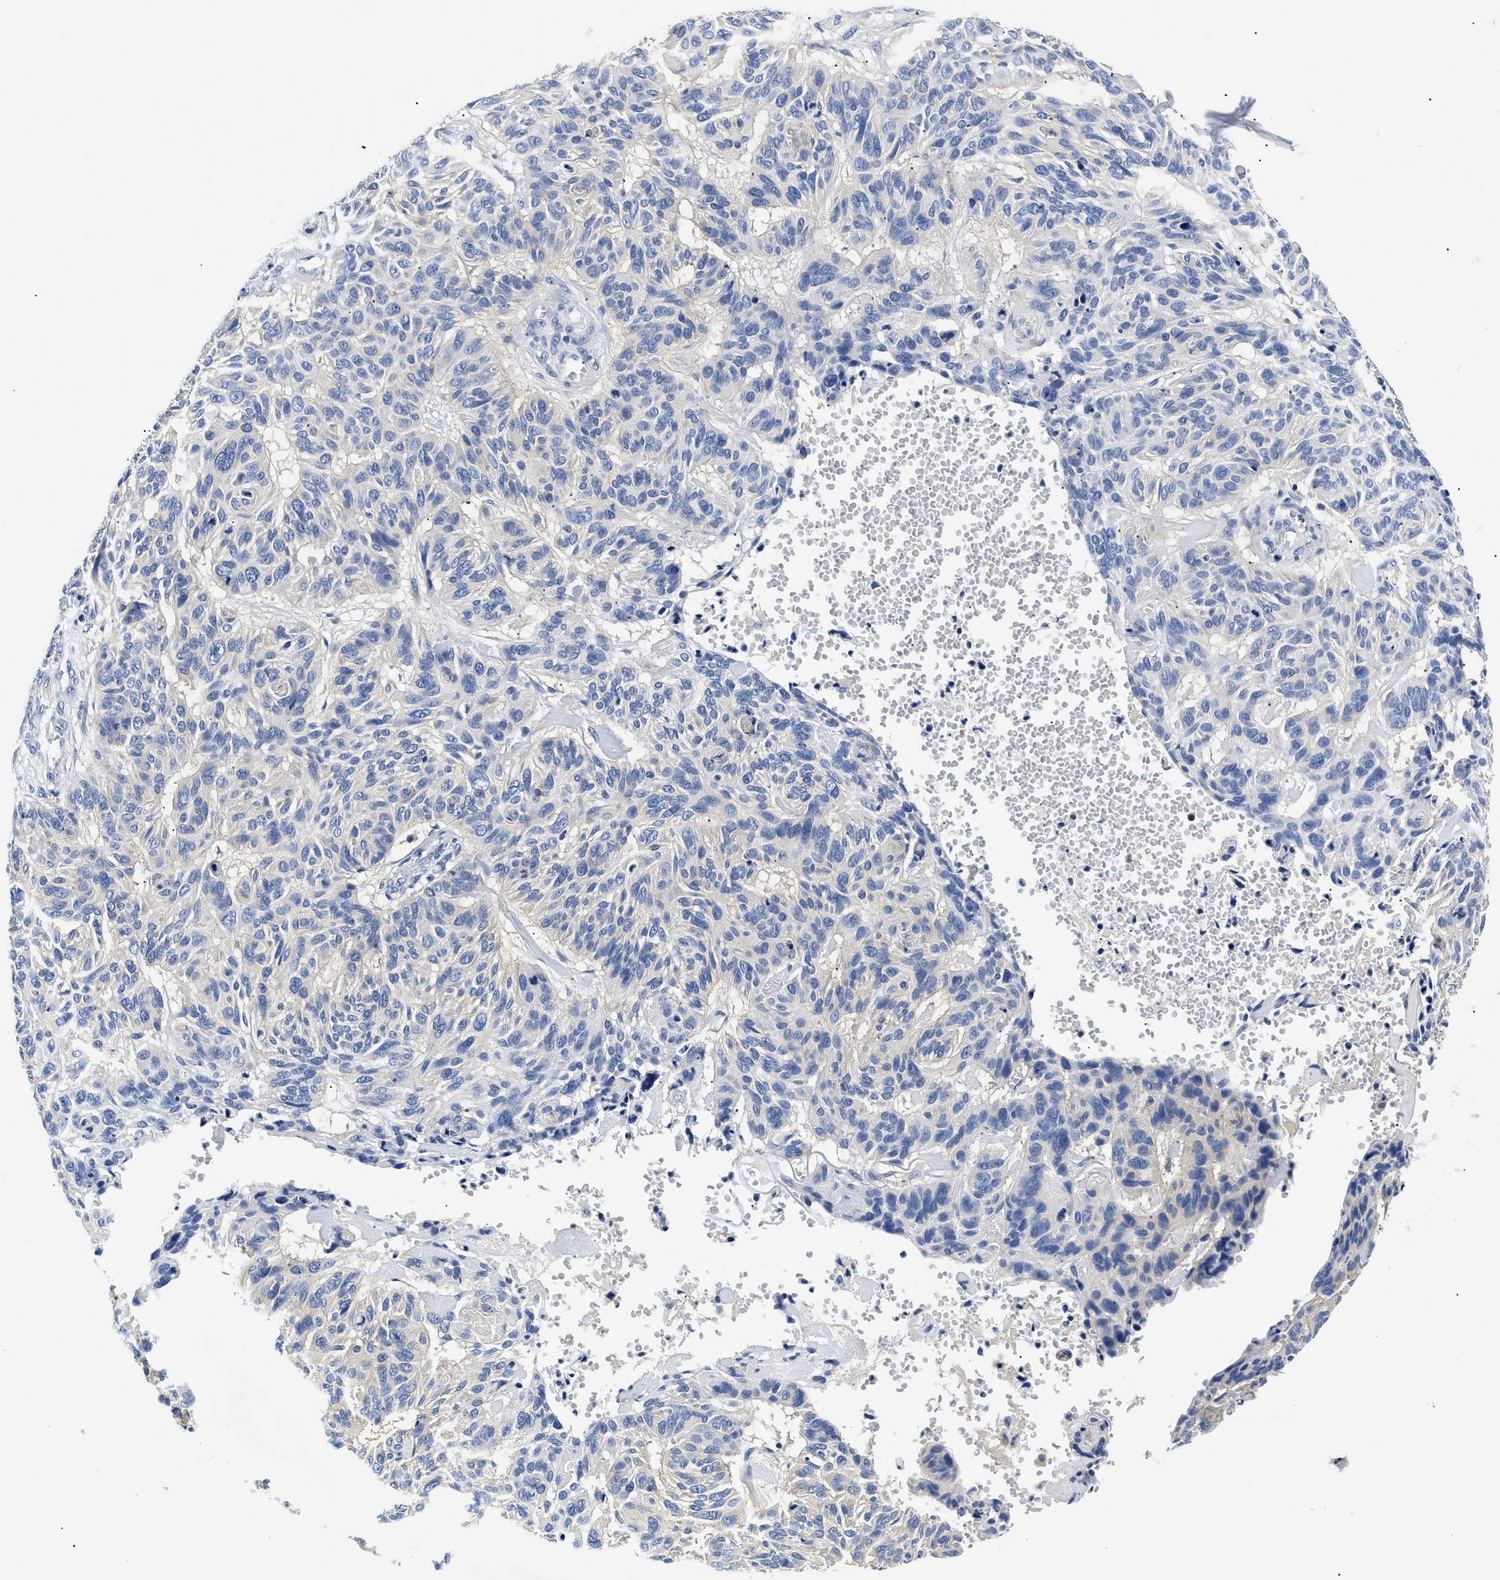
{"staining": {"intensity": "negative", "quantity": "none", "location": "none"}, "tissue": "skin cancer", "cell_type": "Tumor cells", "image_type": "cancer", "snomed": [{"axis": "morphology", "description": "Basal cell carcinoma"}, {"axis": "topography", "description": "Skin"}], "caption": "Tumor cells show no significant protein staining in basal cell carcinoma (skin).", "gene": "MEA1", "patient": {"sex": "male", "age": 85}}